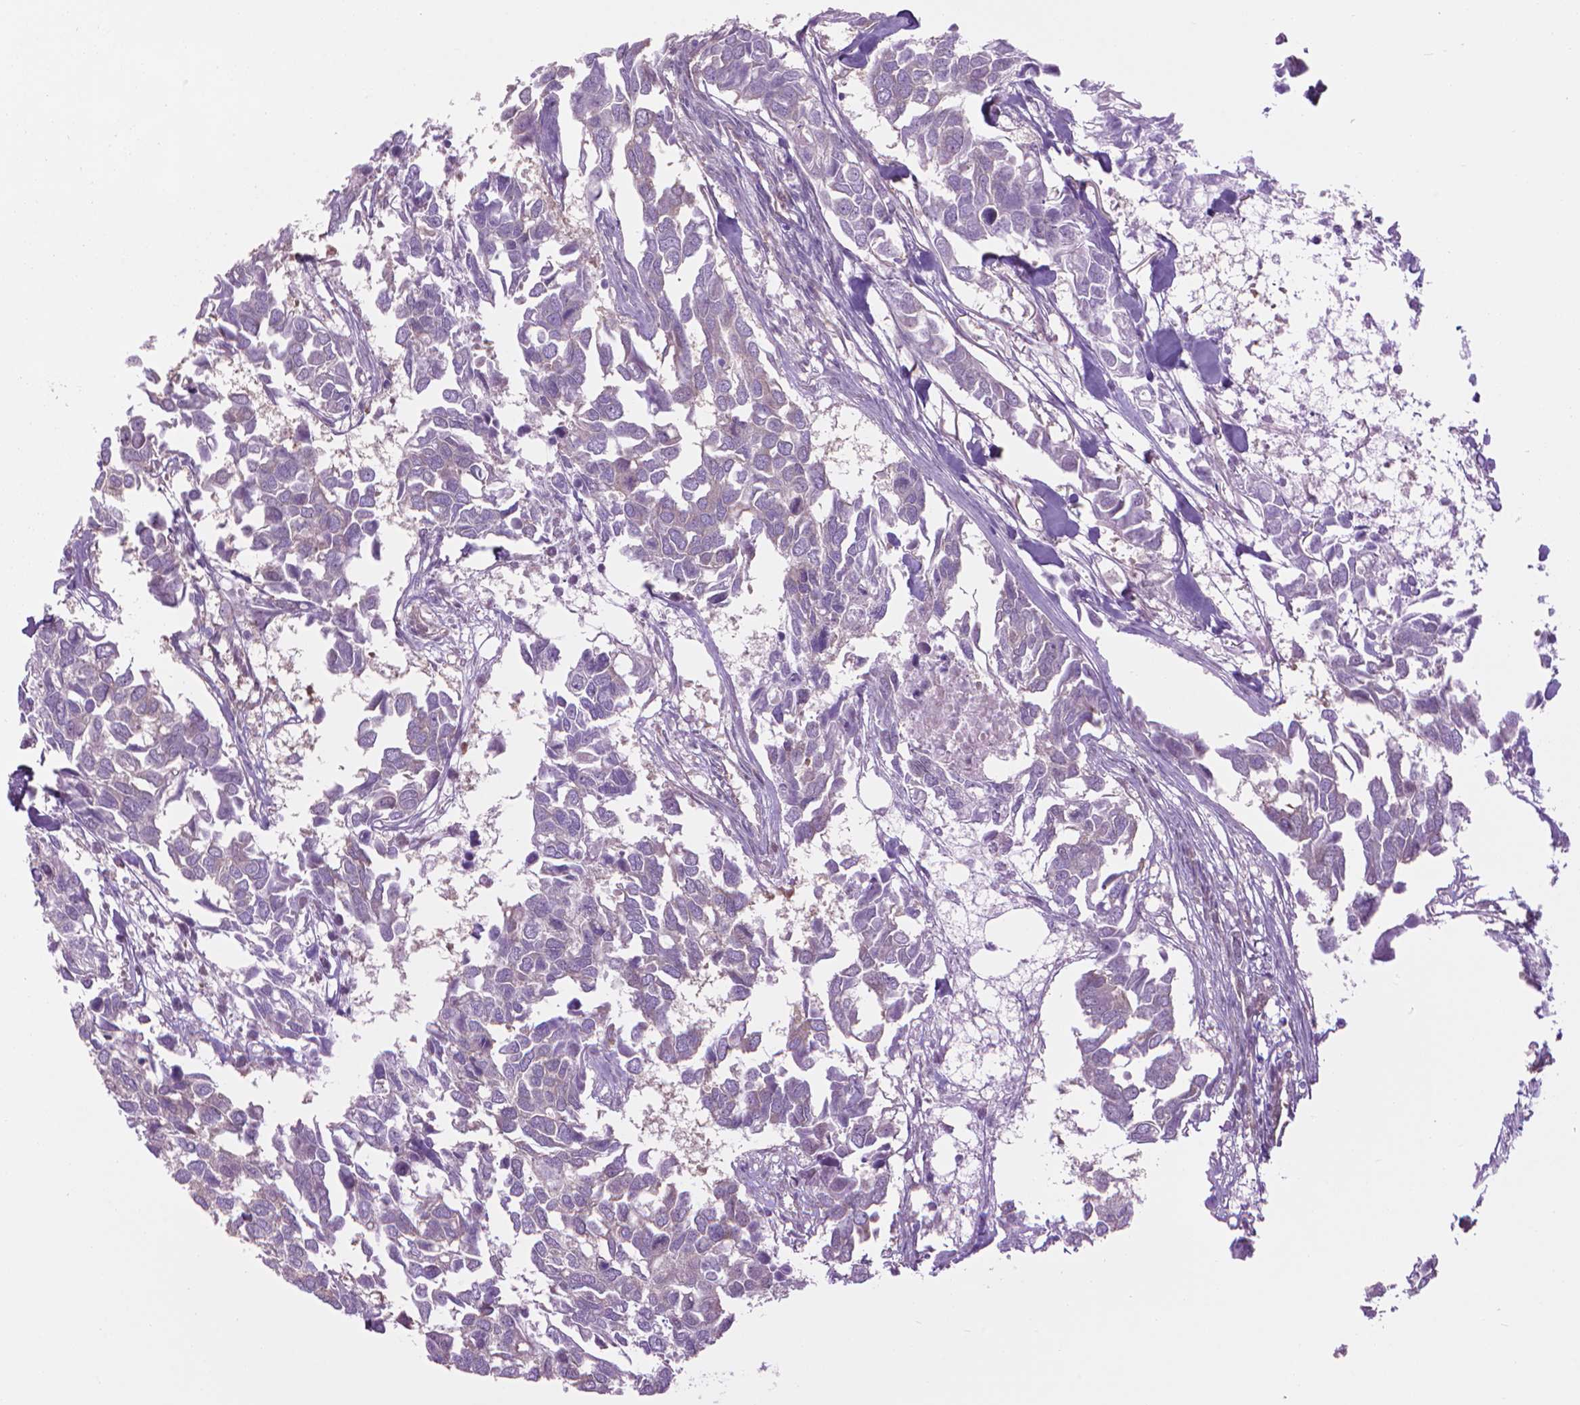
{"staining": {"intensity": "negative", "quantity": "none", "location": "none"}, "tissue": "breast cancer", "cell_type": "Tumor cells", "image_type": "cancer", "snomed": [{"axis": "morphology", "description": "Duct carcinoma"}, {"axis": "topography", "description": "Breast"}], "caption": "Immunohistochemical staining of intraductal carcinoma (breast) exhibits no significant expression in tumor cells.", "gene": "CORO1B", "patient": {"sex": "female", "age": 83}}